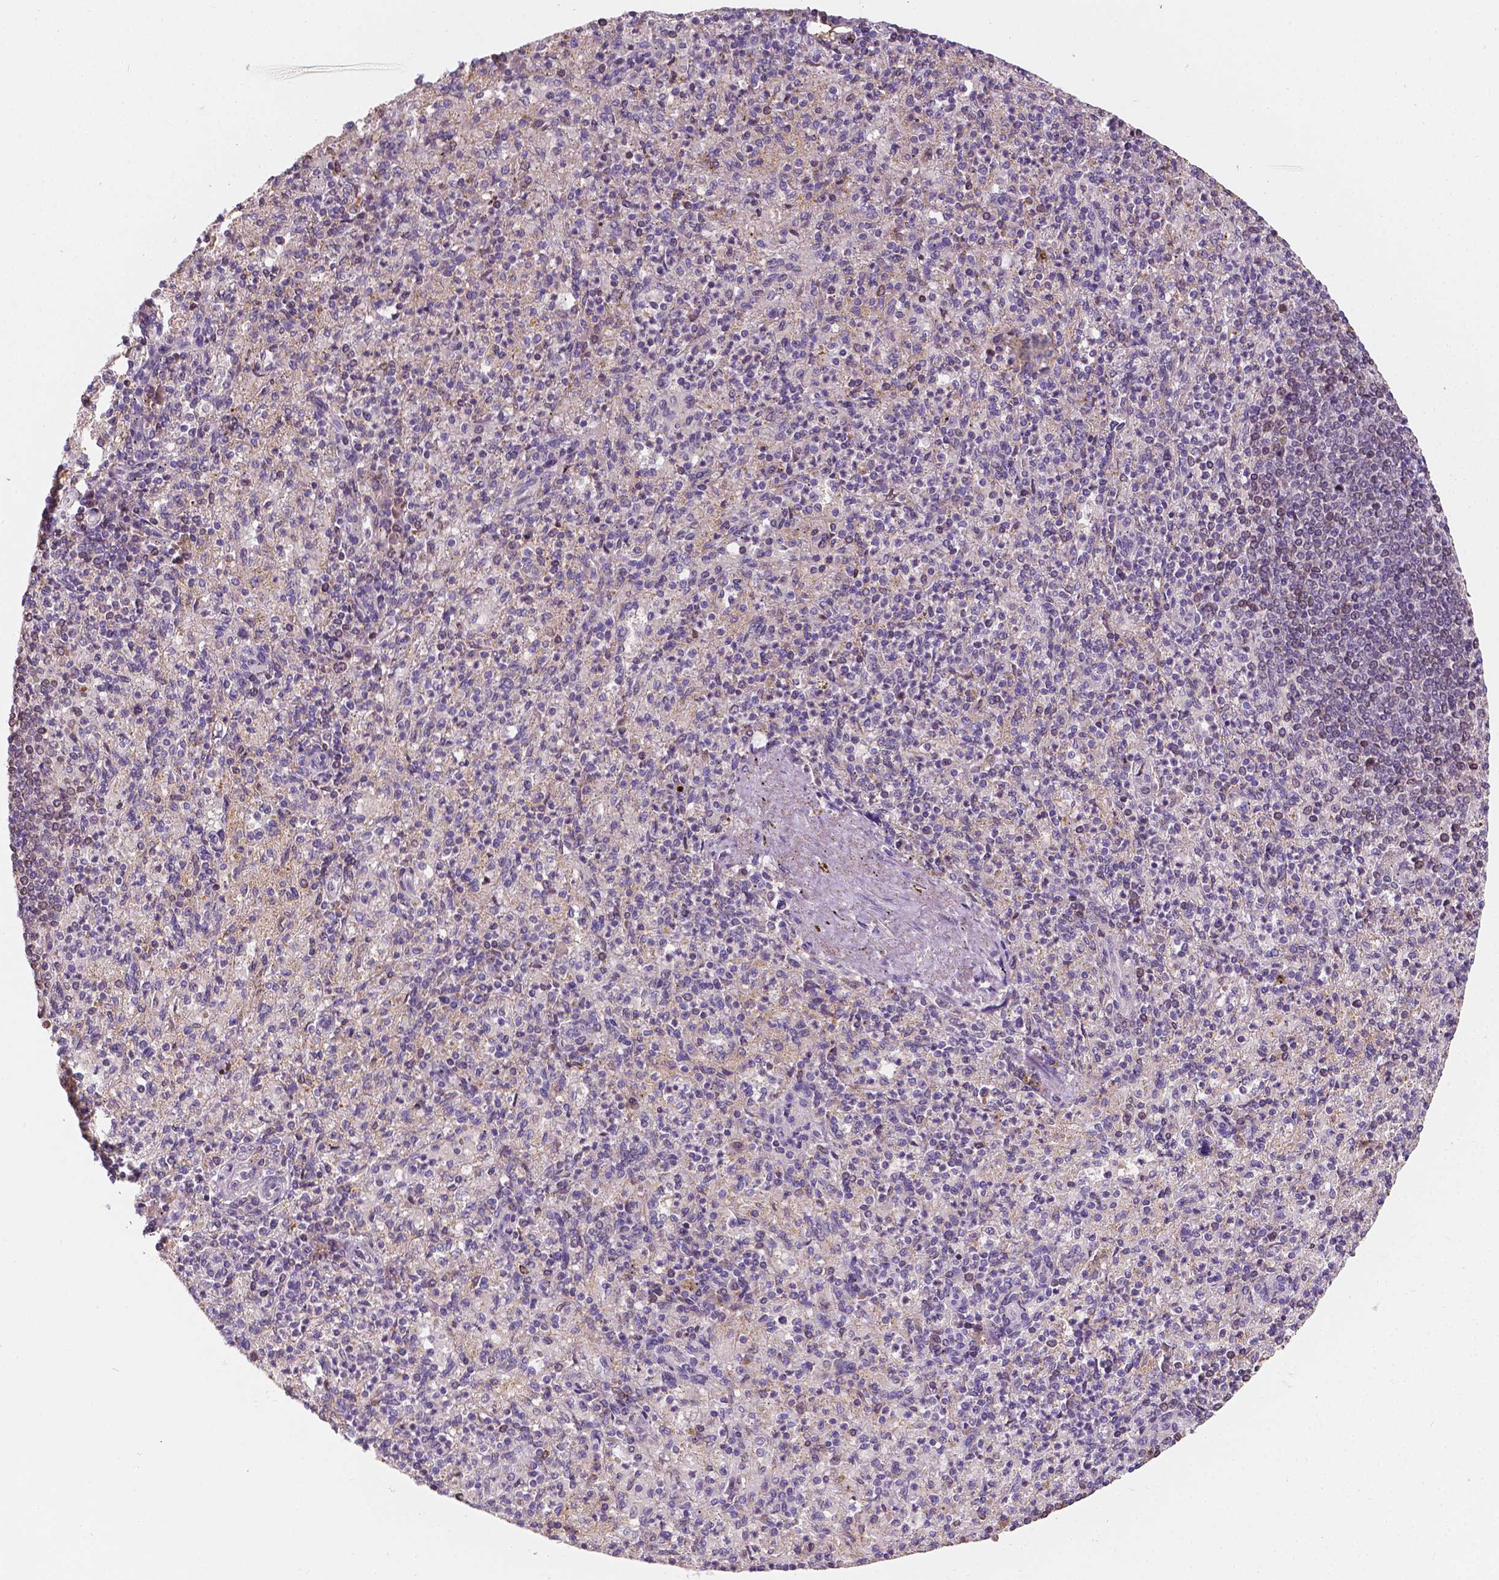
{"staining": {"intensity": "negative", "quantity": "none", "location": "none"}, "tissue": "spleen", "cell_type": "Cells in red pulp", "image_type": "normal", "snomed": [{"axis": "morphology", "description": "Normal tissue, NOS"}, {"axis": "topography", "description": "Spleen"}], "caption": "A histopathology image of human spleen is negative for staining in cells in red pulp. (DAB IHC, high magnification).", "gene": "SLC22A4", "patient": {"sex": "female", "age": 74}}